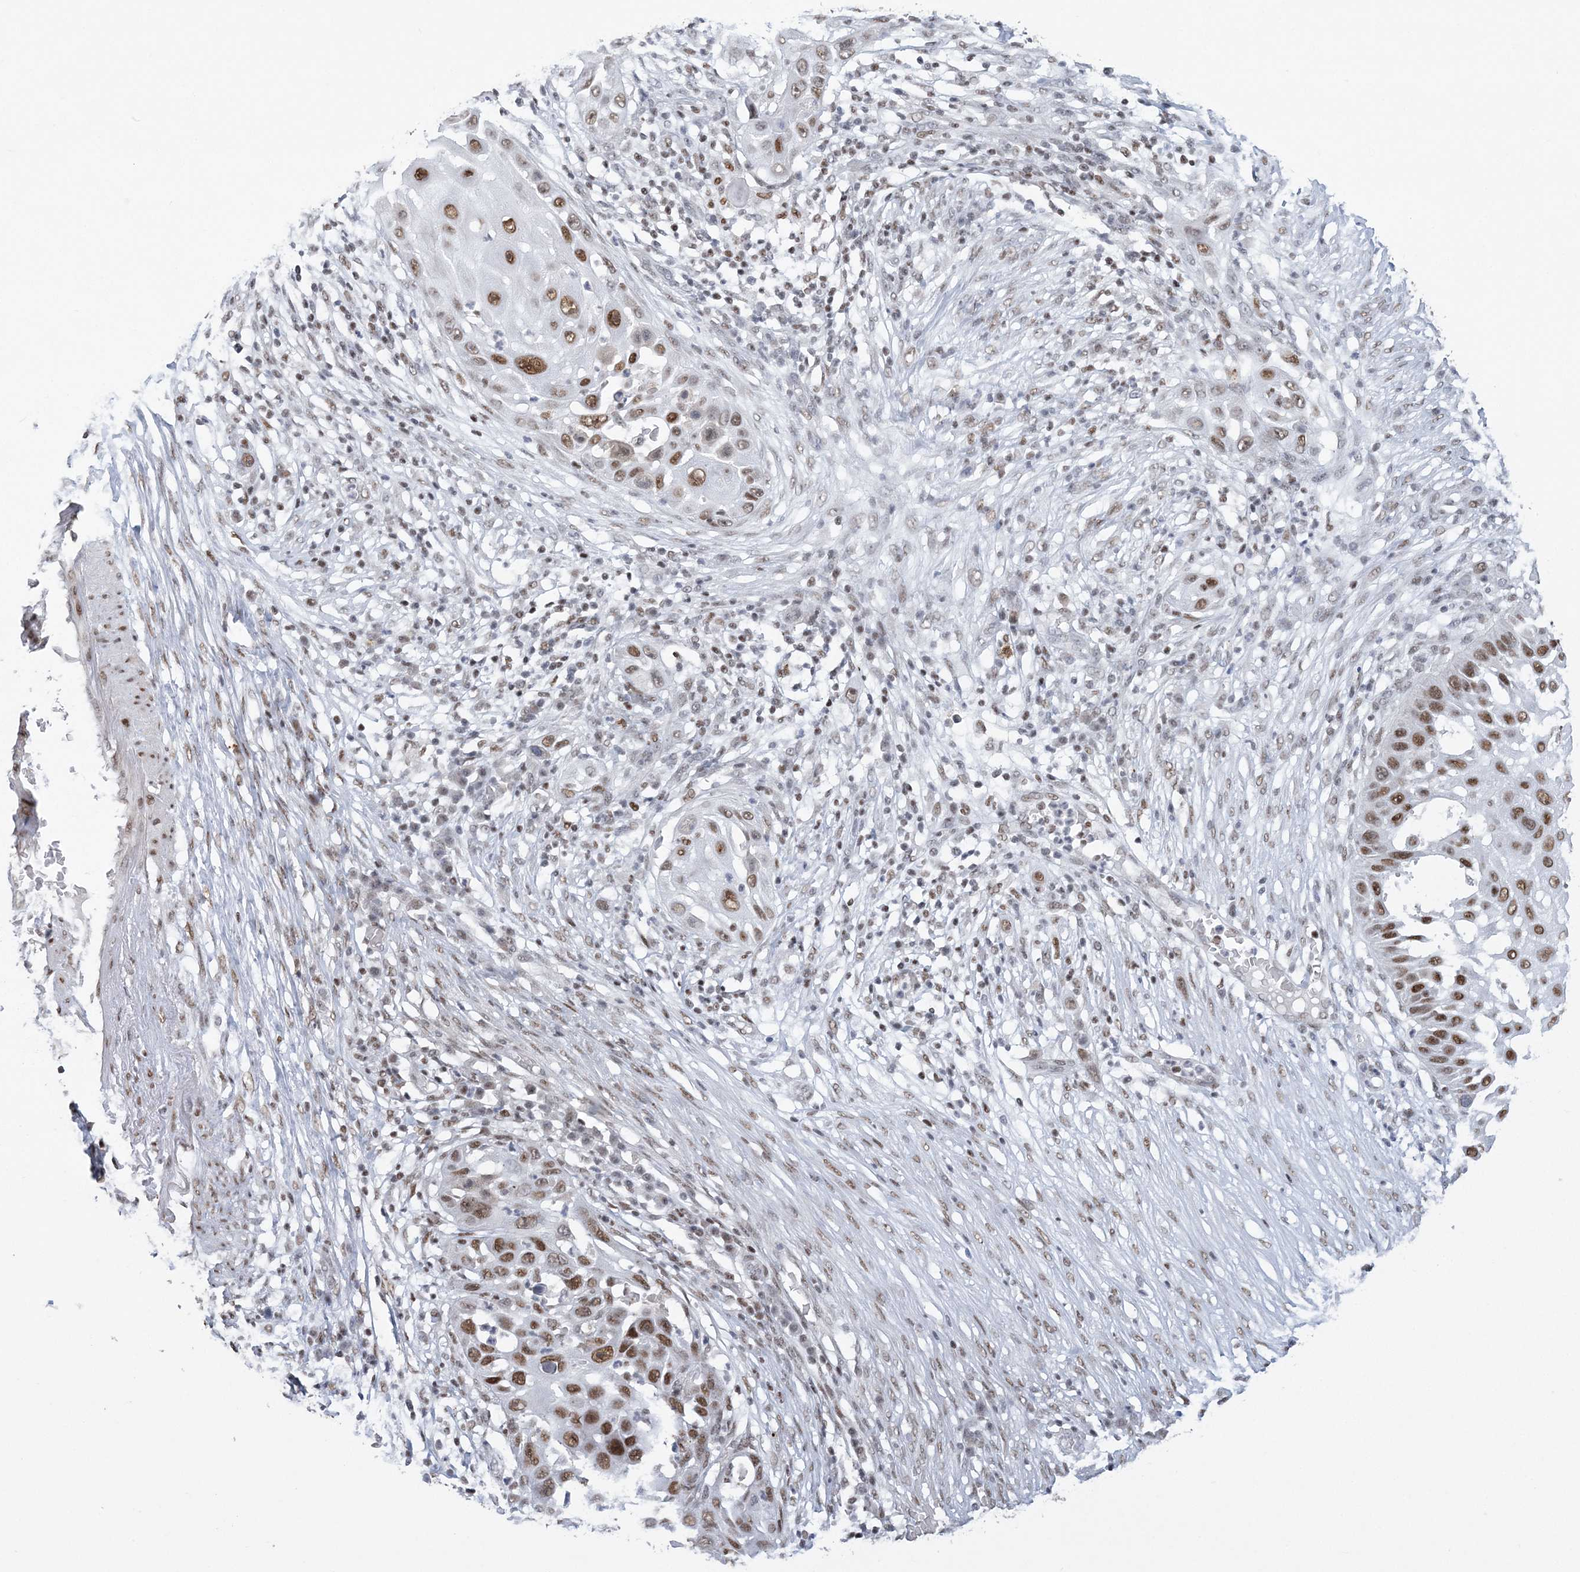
{"staining": {"intensity": "moderate", "quantity": ">75%", "location": "nuclear"}, "tissue": "skin cancer", "cell_type": "Tumor cells", "image_type": "cancer", "snomed": [{"axis": "morphology", "description": "Squamous cell carcinoma, NOS"}, {"axis": "topography", "description": "Skin"}], "caption": "Approximately >75% of tumor cells in skin cancer show moderate nuclear protein expression as visualized by brown immunohistochemical staining.", "gene": "ZBTB7A", "patient": {"sex": "female", "age": 44}}